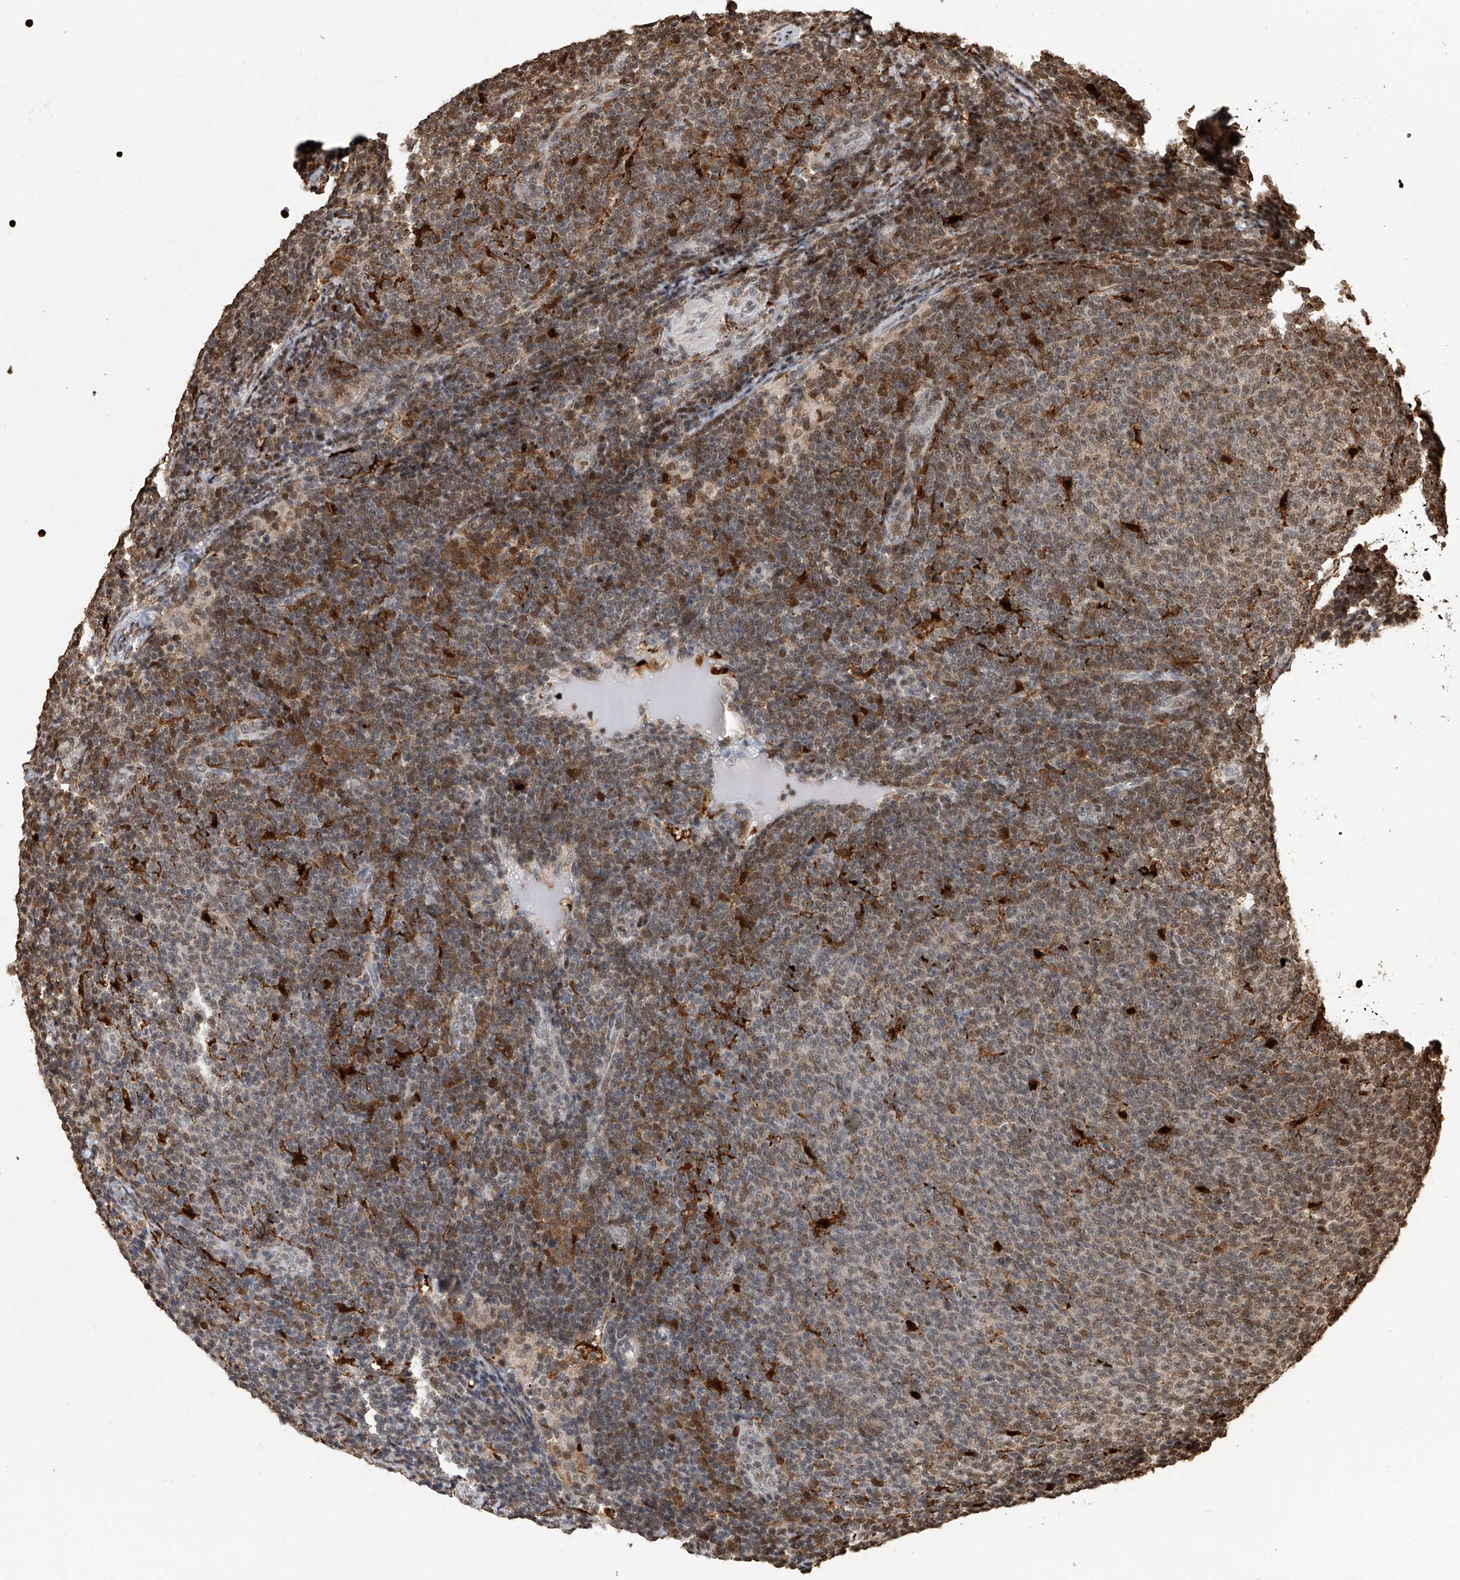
{"staining": {"intensity": "moderate", "quantity": "<25%", "location": "cytoplasmic/membranous,nuclear"}, "tissue": "lymphoma", "cell_type": "Tumor cells", "image_type": "cancer", "snomed": [{"axis": "morphology", "description": "Malignant lymphoma, non-Hodgkin's type, Low grade"}, {"axis": "topography", "description": "Lymph node"}], "caption": "Brown immunohistochemical staining in human lymphoma shows moderate cytoplasmic/membranous and nuclear positivity in about <25% of tumor cells.", "gene": "CFAP410", "patient": {"sex": "male", "age": 66}}